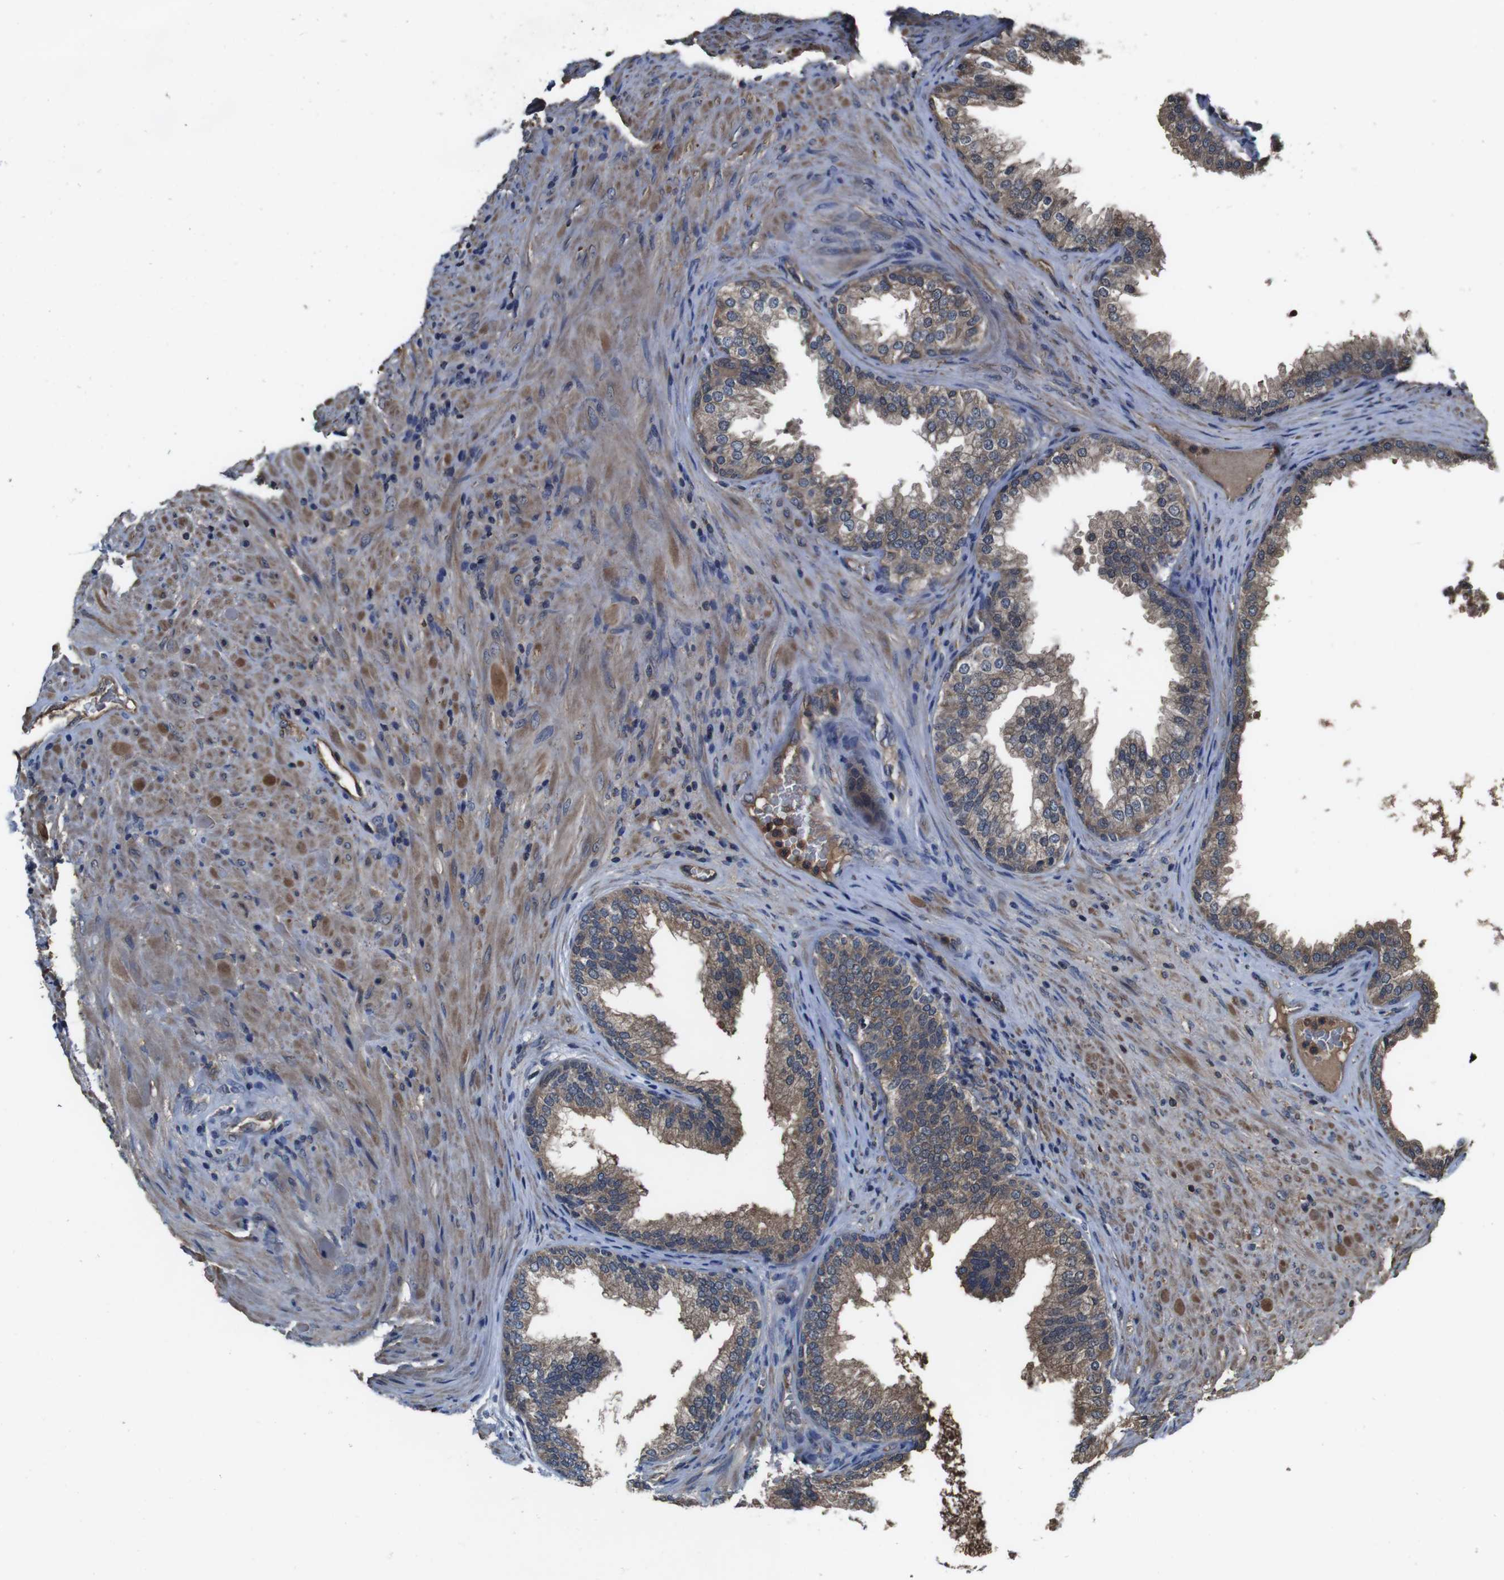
{"staining": {"intensity": "moderate", "quantity": "25%-75%", "location": "cytoplasmic/membranous"}, "tissue": "prostate", "cell_type": "Glandular cells", "image_type": "normal", "snomed": [{"axis": "morphology", "description": "Normal tissue, NOS"}, {"axis": "topography", "description": "Prostate"}], "caption": "Immunohistochemistry (IHC) histopathology image of normal human prostate stained for a protein (brown), which shows medium levels of moderate cytoplasmic/membranous staining in approximately 25%-75% of glandular cells.", "gene": "CXCL11", "patient": {"sex": "male", "age": 76}}